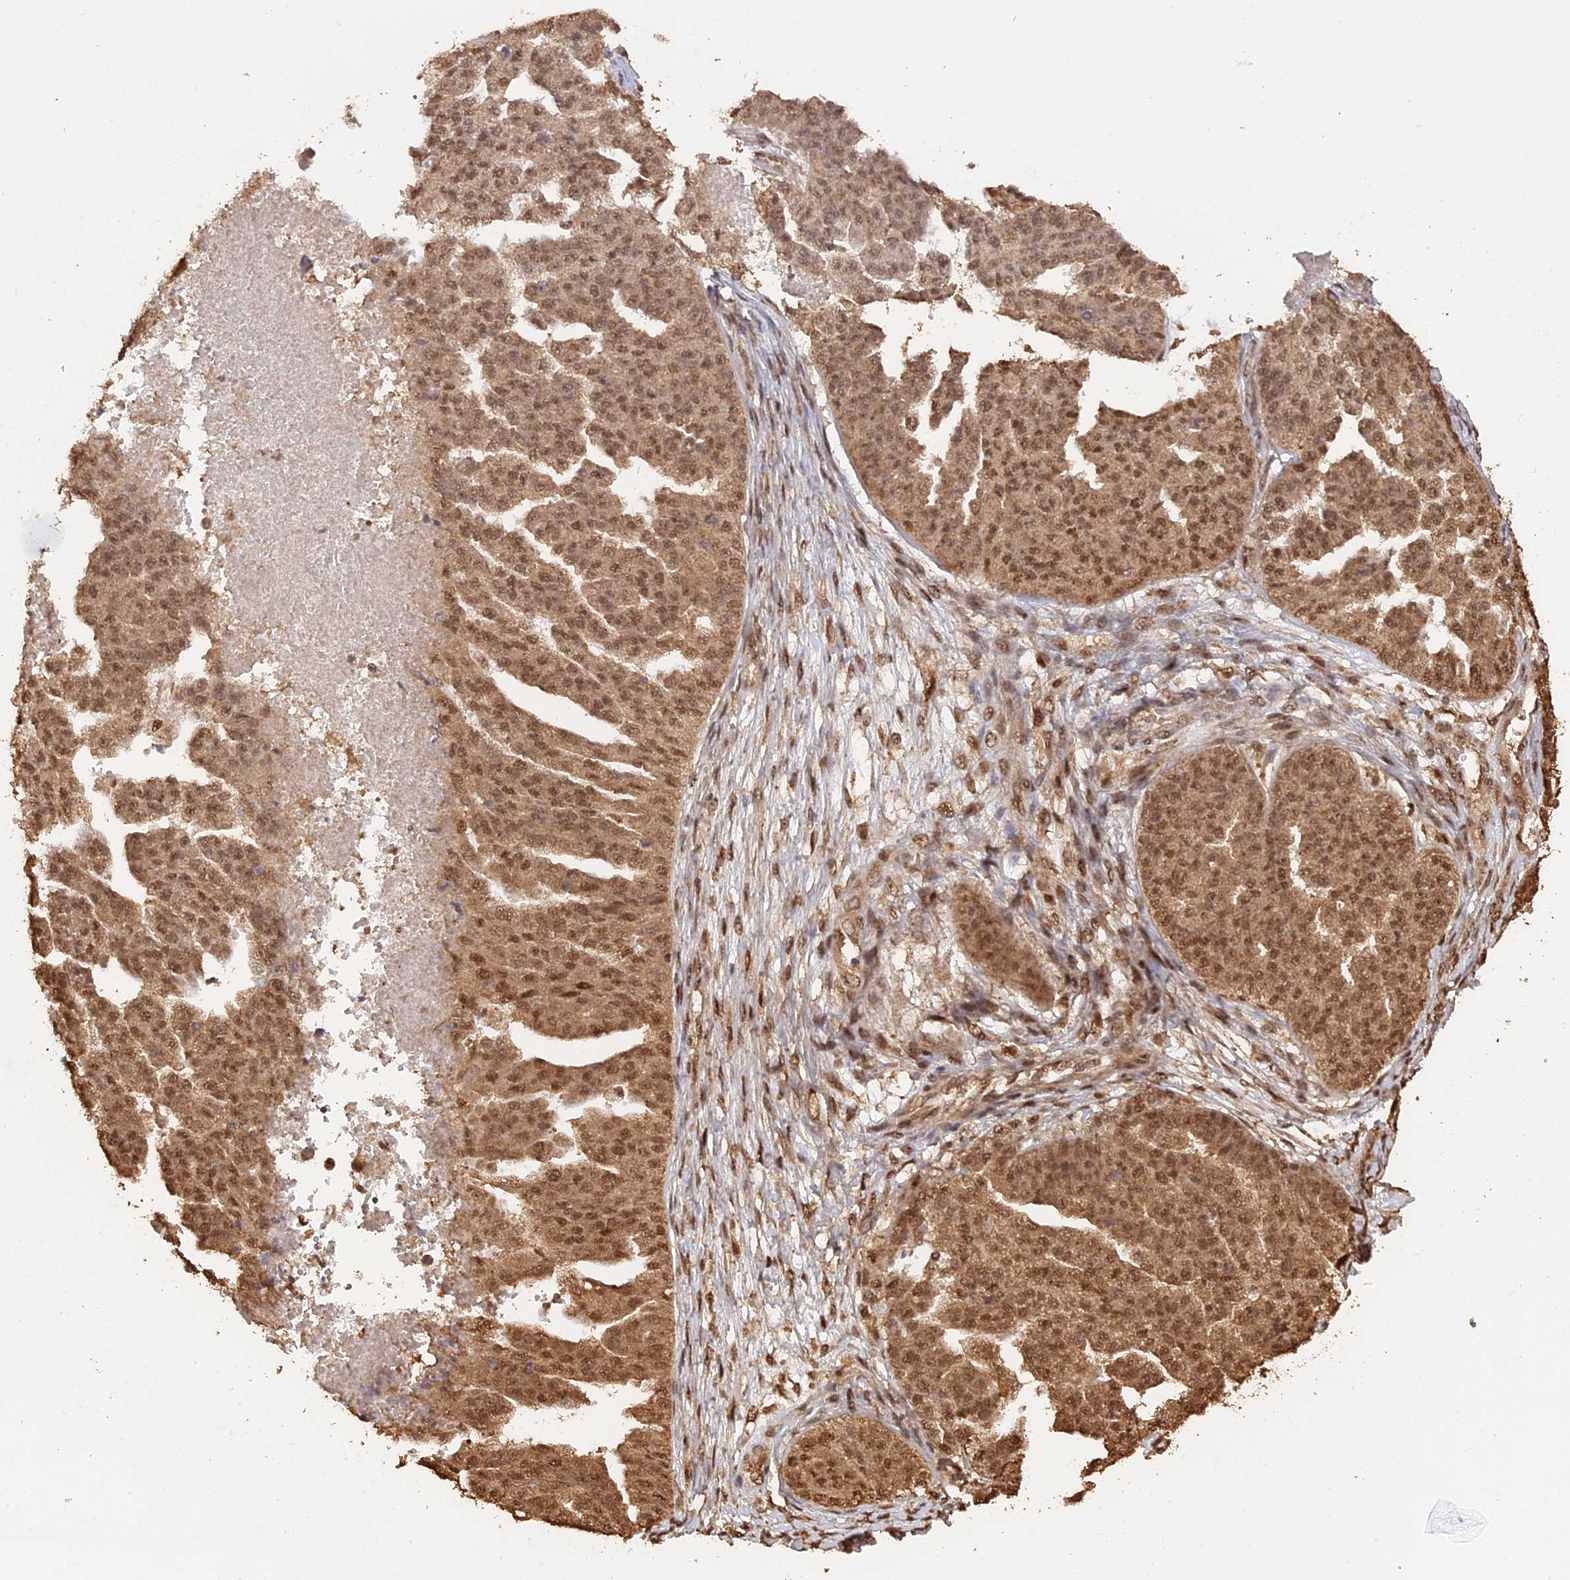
{"staining": {"intensity": "moderate", "quantity": ">75%", "location": "cytoplasmic/membranous,nuclear"}, "tissue": "ovarian cancer", "cell_type": "Tumor cells", "image_type": "cancer", "snomed": [{"axis": "morphology", "description": "Cystadenocarcinoma, serous, NOS"}, {"axis": "topography", "description": "Ovary"}], "caption": "Serous cystadenocarcinoma (ovarian) tissue demonstrates moderate cytoplasmic/membranous and nuclear expression in approximately >75% of tumor cells, visualized by immunohistochemistry.", "gene": "PSMC6", "patient": {"sex": "female", "age": 58}}